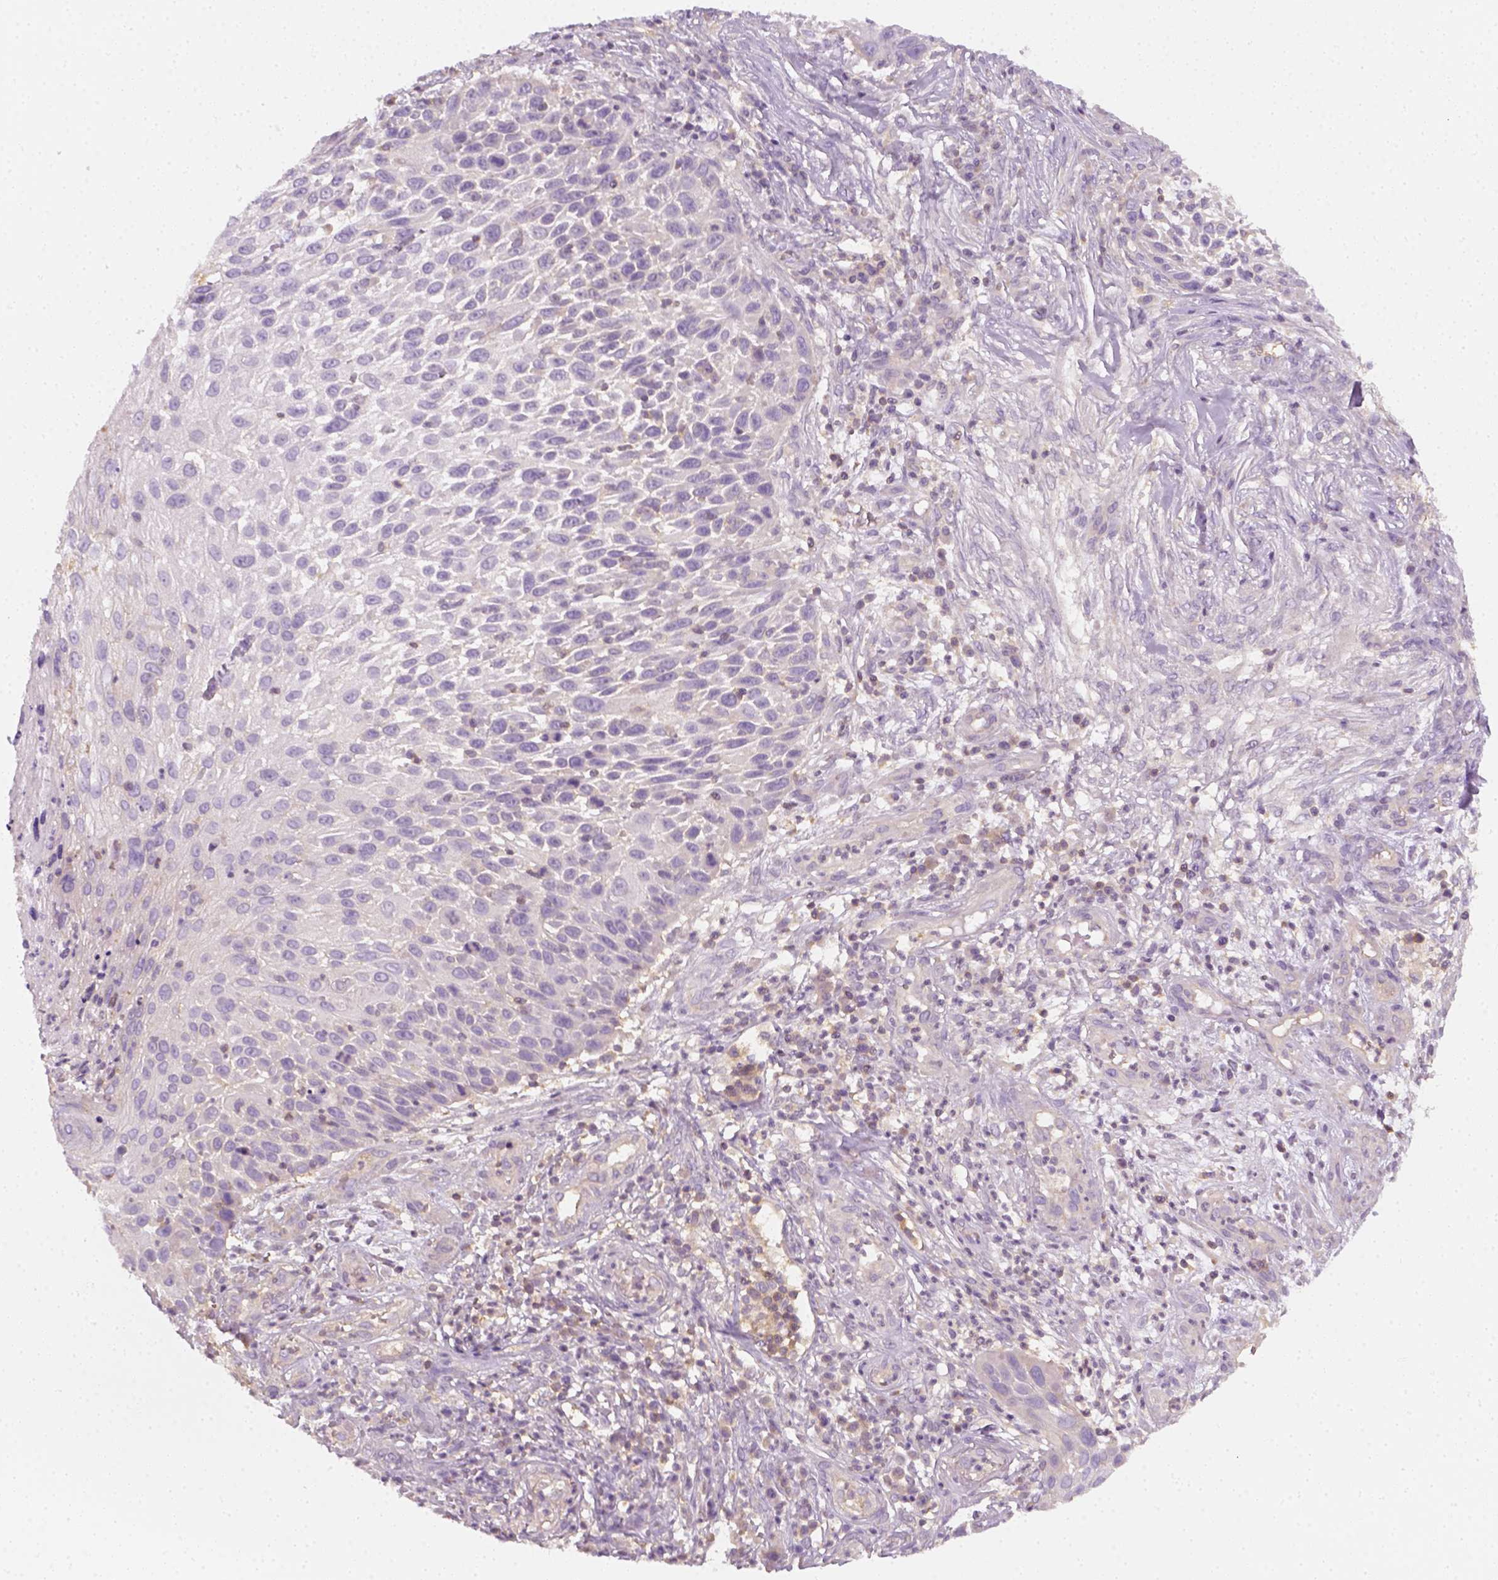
{"staining": {"intensity": "negative", "quantity": "none", "location": "none"}, "tissue": "skin cancer", "cell_type": "Tumor cells", "image_type": "cancer", "snomed": [{"axis": "morphology", "description": "Squamous cell carcinoma, NOS"}, {"axis": "topography", "description": "Skin"}], "caption": "Human skin cancer stained for a protein using immunohistochemistry shows no positivity in tumor cells.", "gene": "EPHB1", "patient": {"sex": "male", "age": 92}}